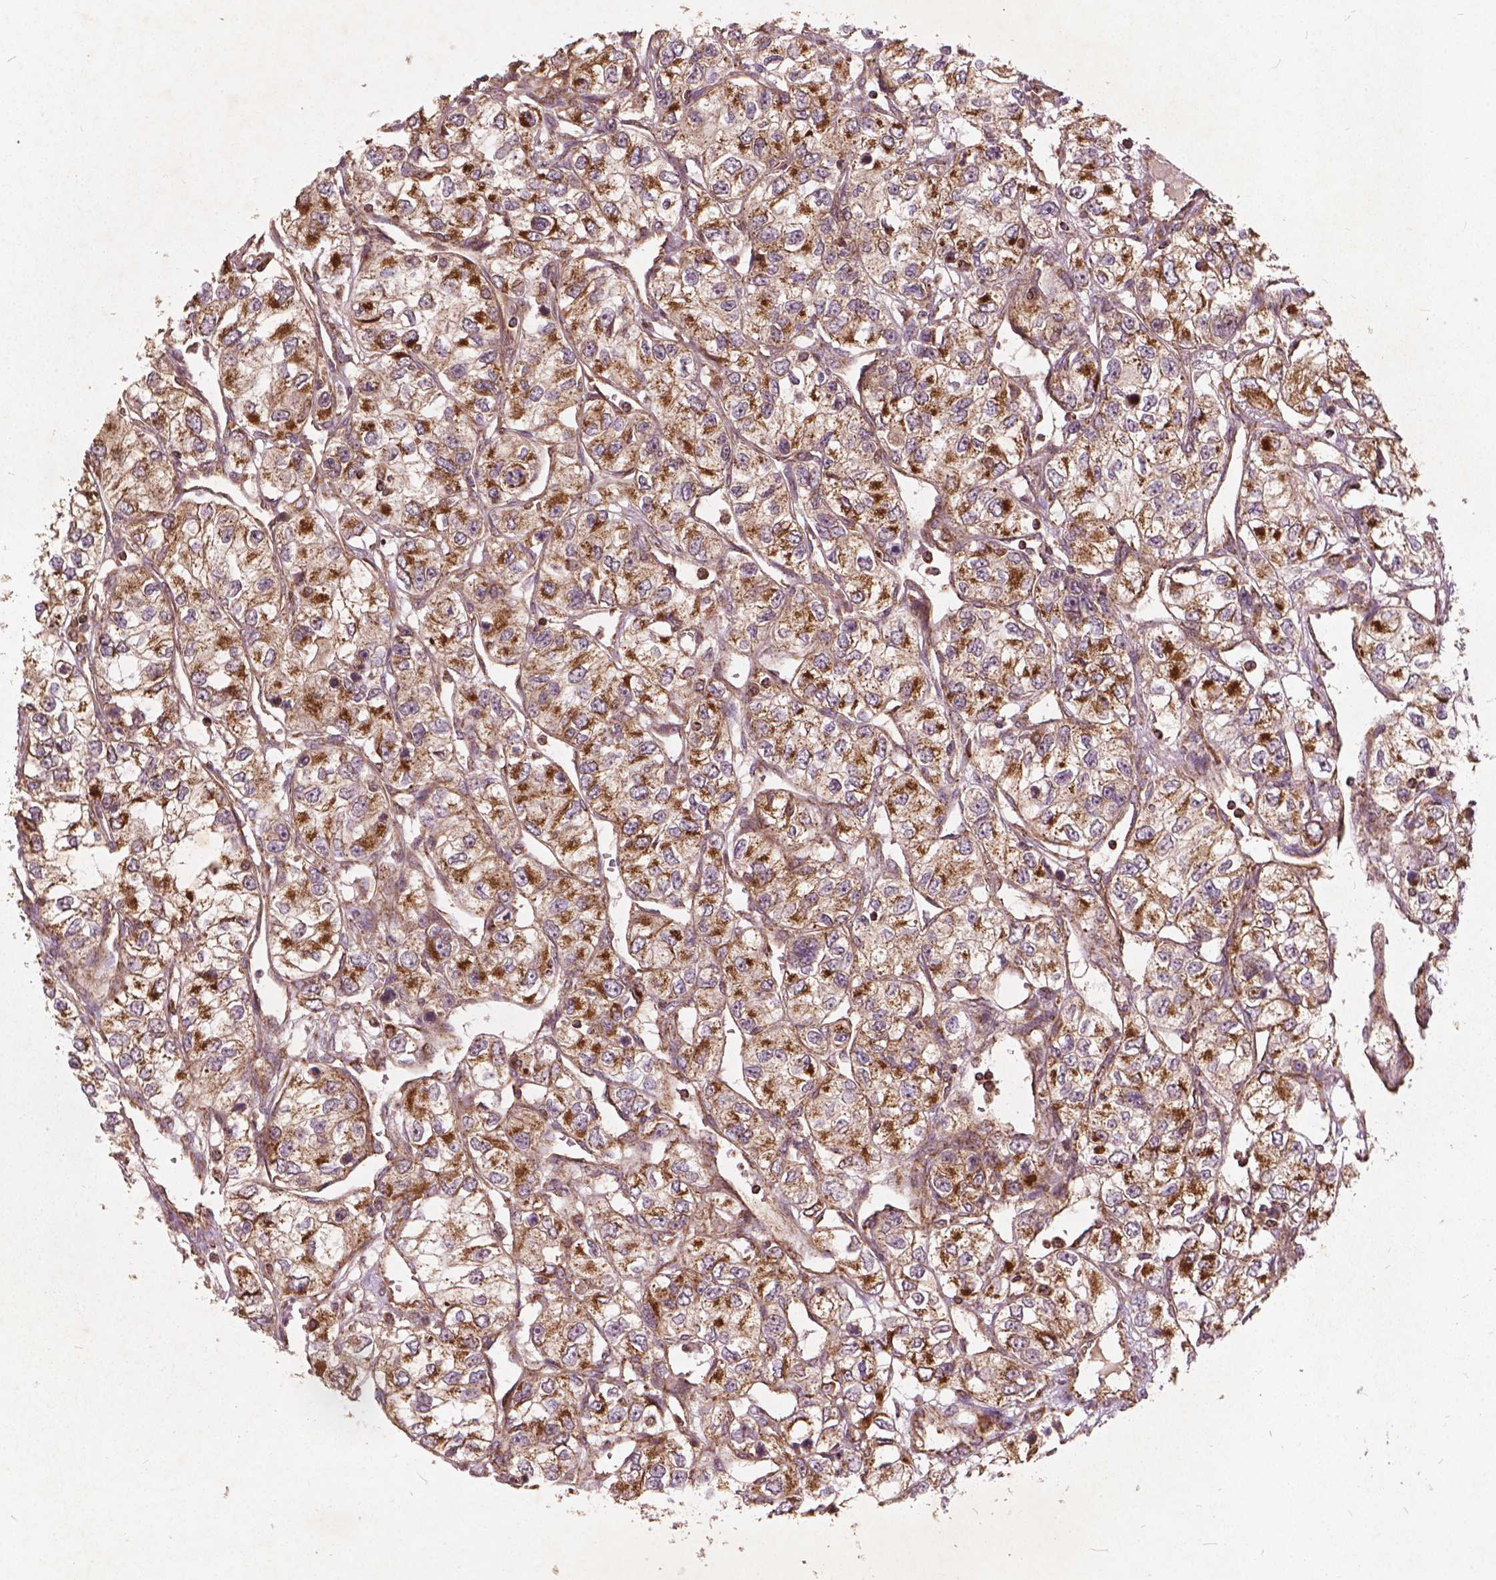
{"staining": {"intensity": "strong", "quantity": ">75%", "location": "cytoplasmic/membranous"}, "tissue": "renal cancer", "cell_type": "Tumor cells", "image_type": "cancer", "snomed": [{"axis": "morphology", "description": "Adenocarcinoma, NOS"}, {"axis": "topography", "description": "Kidney"}], "caption": "Human renal cancer (adenocarcinoma) stained with a brown dye demonstrates strong cytoplasmic/membranous positive expression in approximately >75% of tumor cells.", "gene": "UBXN2A", "patient": {"sex": "female", "age": 59}}